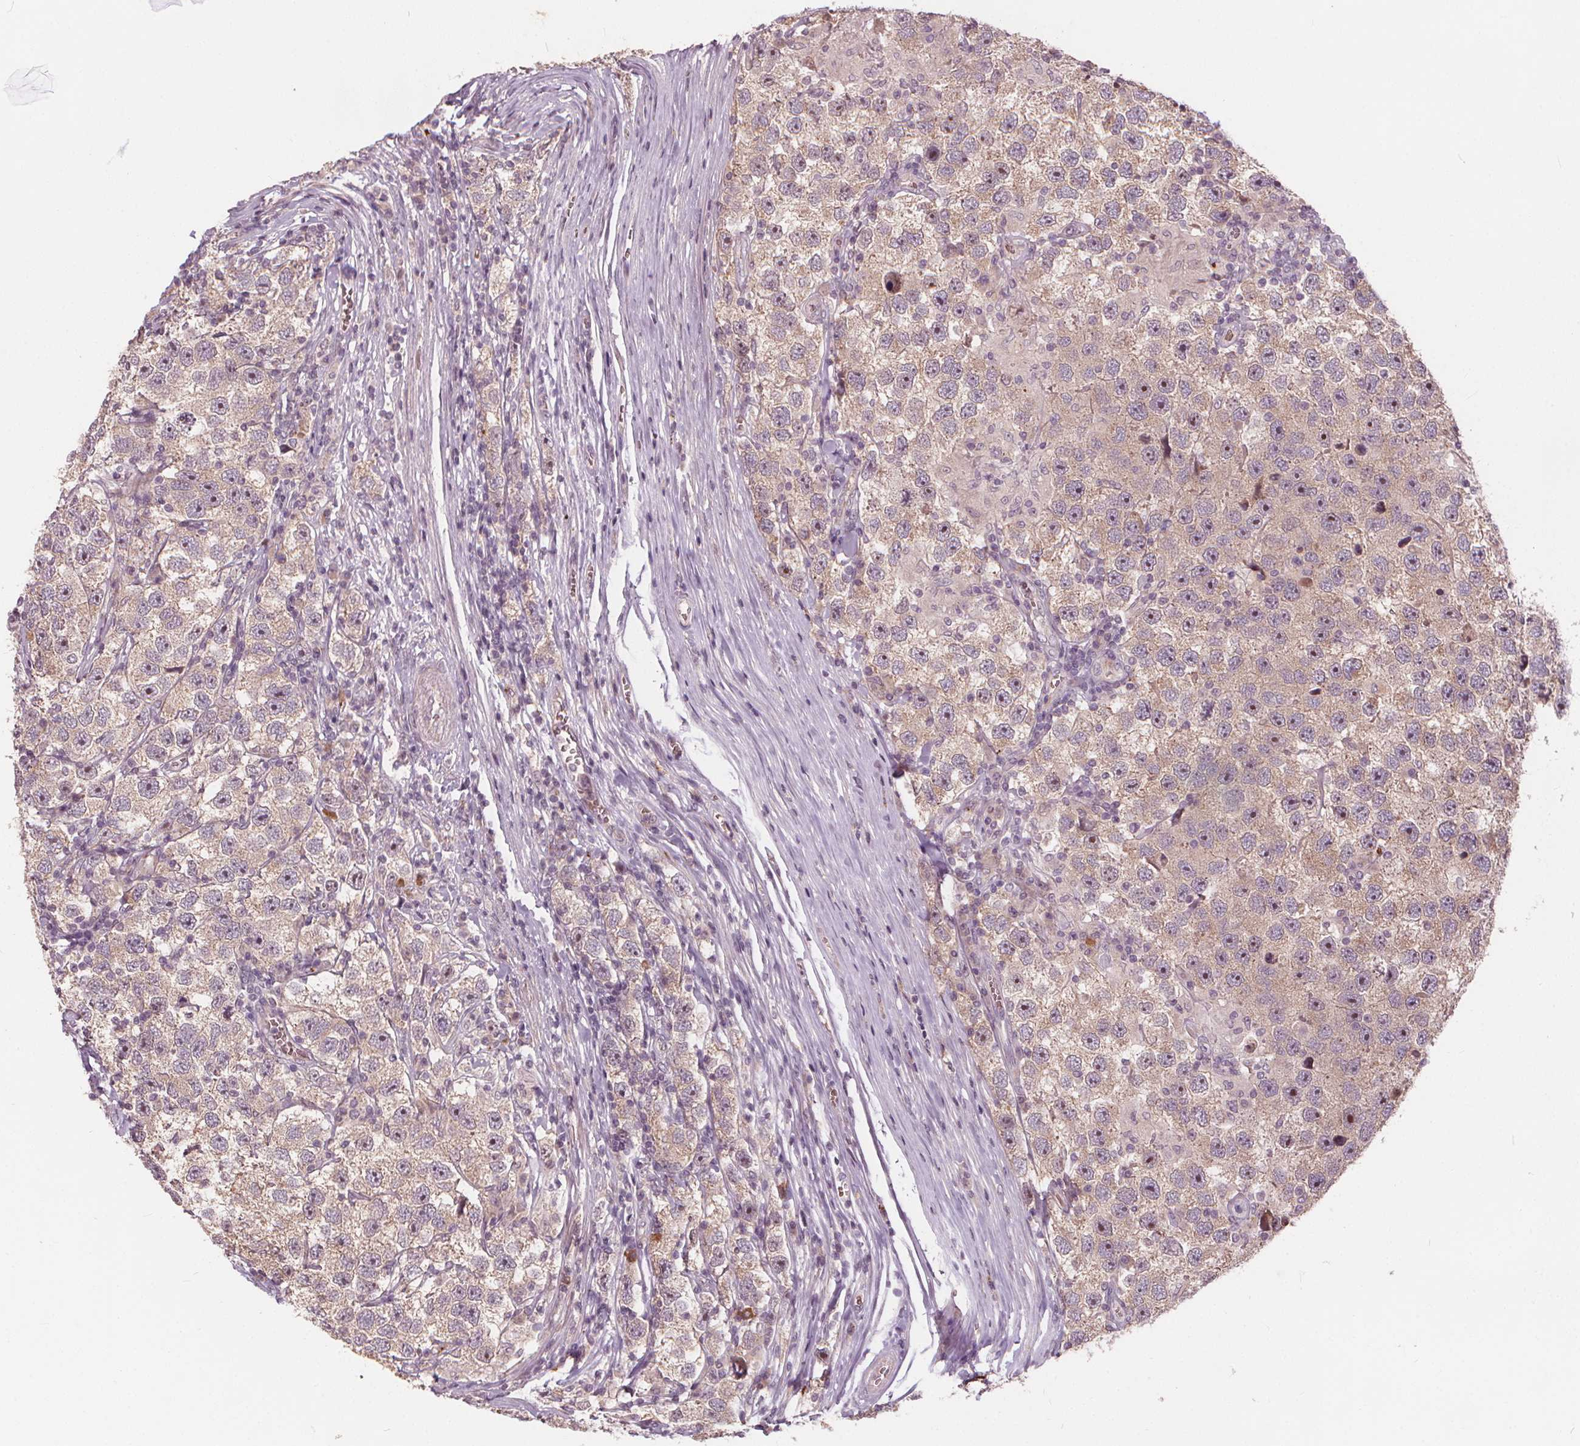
{"staining": {"intensity": "weak", "quantity": "25%-75%", "location": "cytoplasmic/membranous,nuclear"}, "tissue": "testis cancer", "cell_type": "Tumor cells", "image_type": "cancer", "snomed": [{"axis": "morphology", "description": "Seminoma, NOS"}, {"axis": "topography", "description": "Testis"}], "caption": "Immunohistochemical staining of testis cancer shows low levels of weak cytoplasmic/membranous and nuclear protein expression in about 25%-75% of tumor cells.", "gene": "IPO13", "patient": {"sex": "male", "age": 26}}